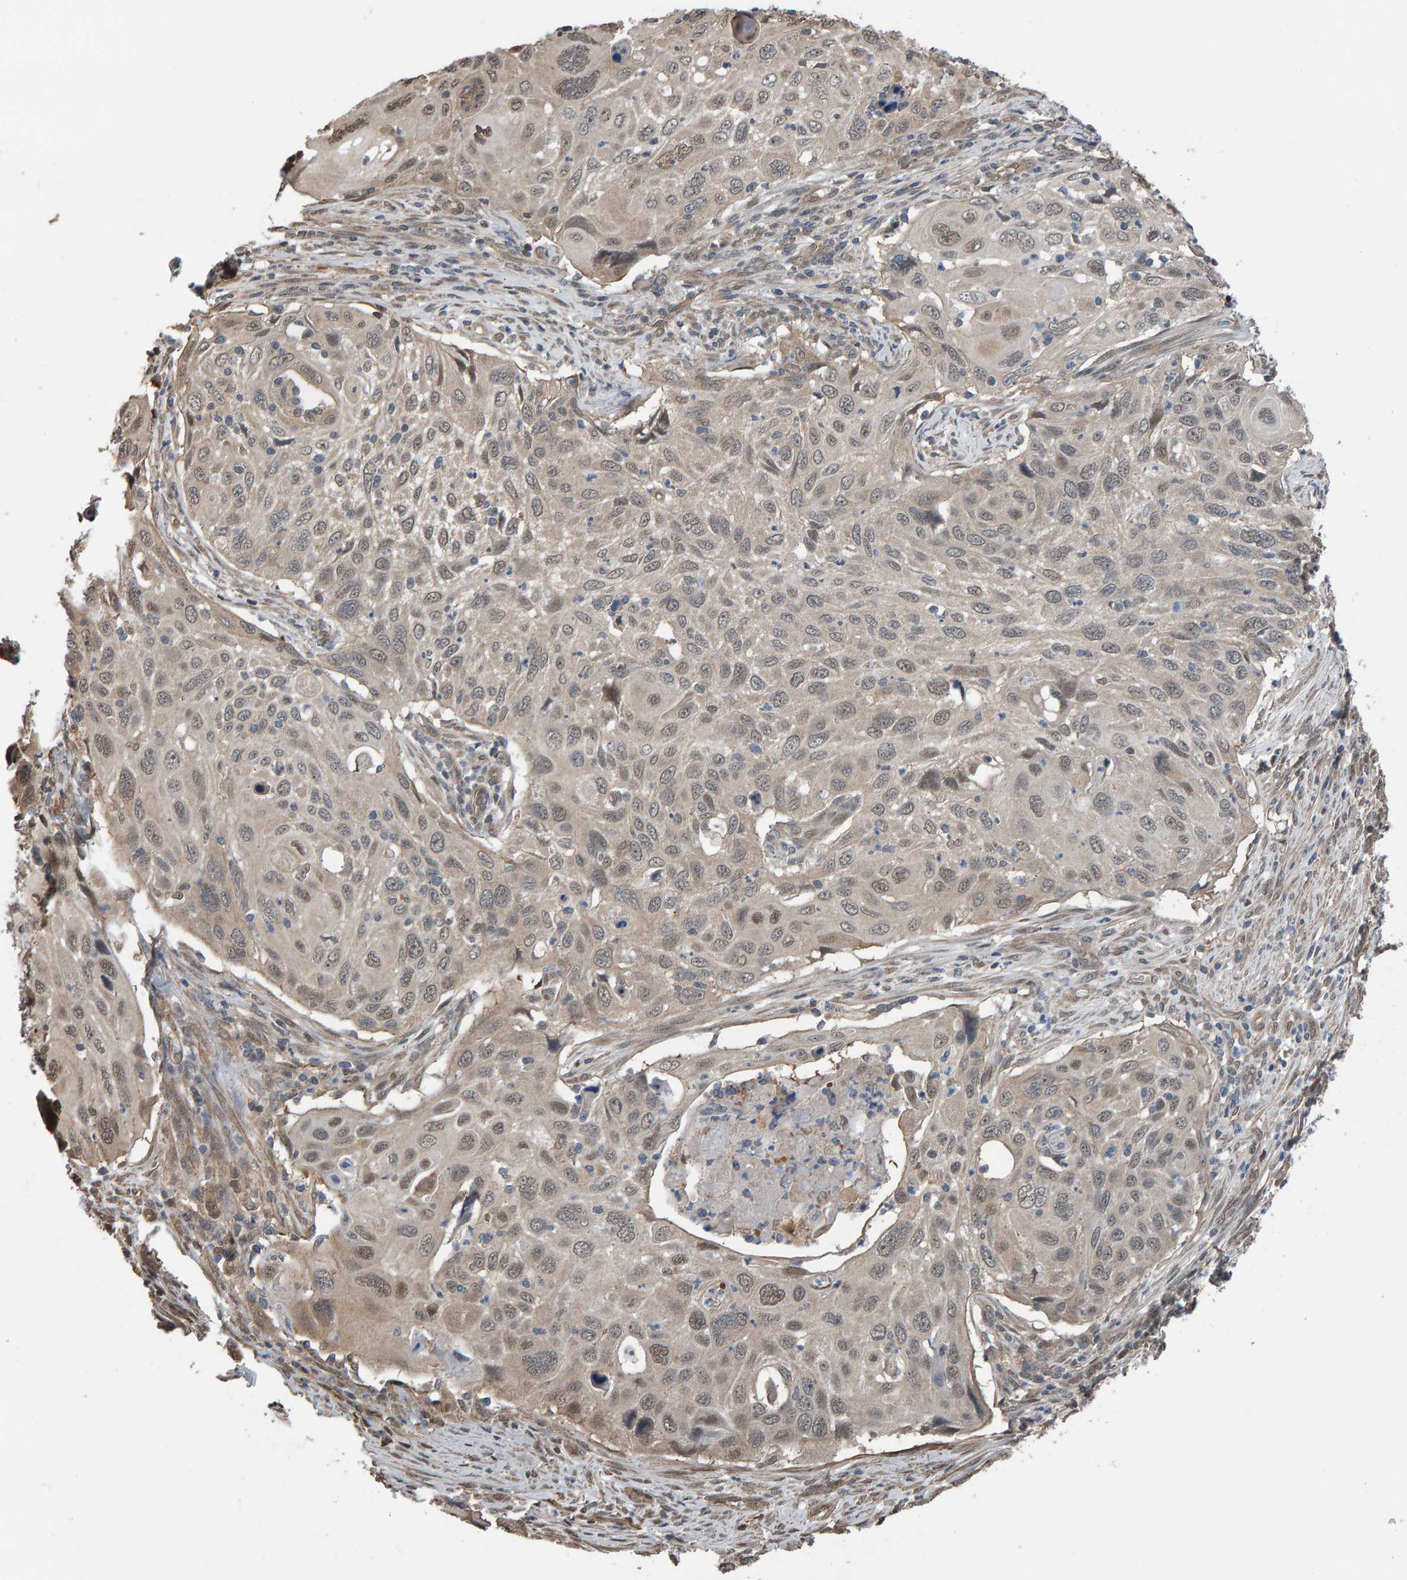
{"staining": {"intensity": "weak", "quantity": "<25%", "location": "cytoplasmic/membranous,nuclear"}, "tissue": "cervical cancer", "cell_type": "Tumor cells", "image_type": "cancer", "snomed": [{"axis": "morphology", "description": "Squamous cell carcinoma, NOS"}, {"axis": "topography", "description": "Cervix"}], "caption": "An immunohistochemistry image of squamous cell carcinoma (cervical) is shown. There is no staining in tumor cells of squamous cell carcinoma (cervical).", "gene": "COASY", "patient": {"sex": "female", "age": 70}}